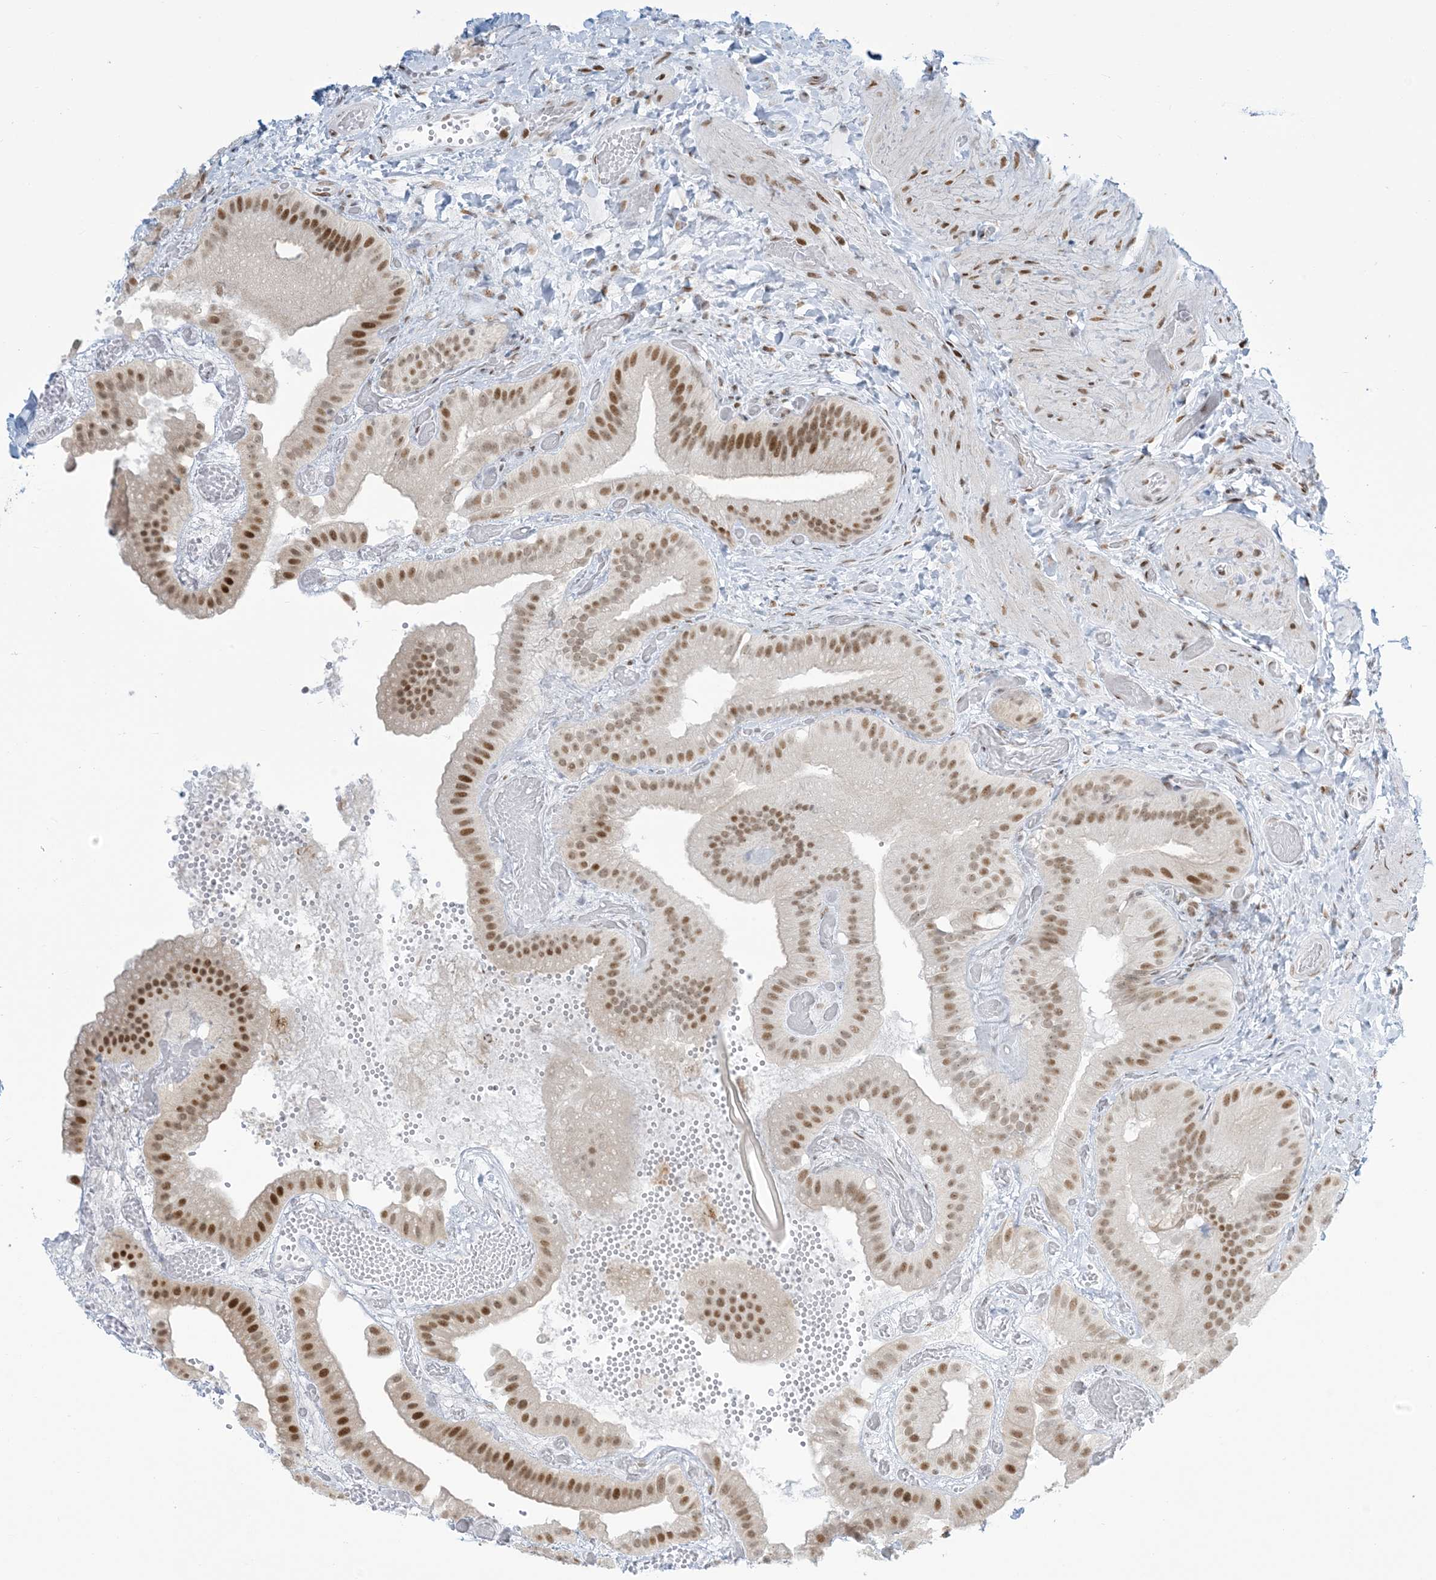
{"staining": {"intensity": "strong", "quantity": ">75%", "location": "nuclear"}, "tissue": "gallbladder", "cell_type": "Glandular cells", "image_type": "normal", "snomed": [{"axis": "morphology", "description": "Normal tissue, NOS"}, {"axis": "topography", "description": "Gallbladder"}], "caption": "Immunohistochemistry of normal human gallbladder demonstrates high levels of strong nuclear expression in approximately >75% of glandular cells.", "gene": "STAG1", "patient": {"sex": "female", "age": 64}}